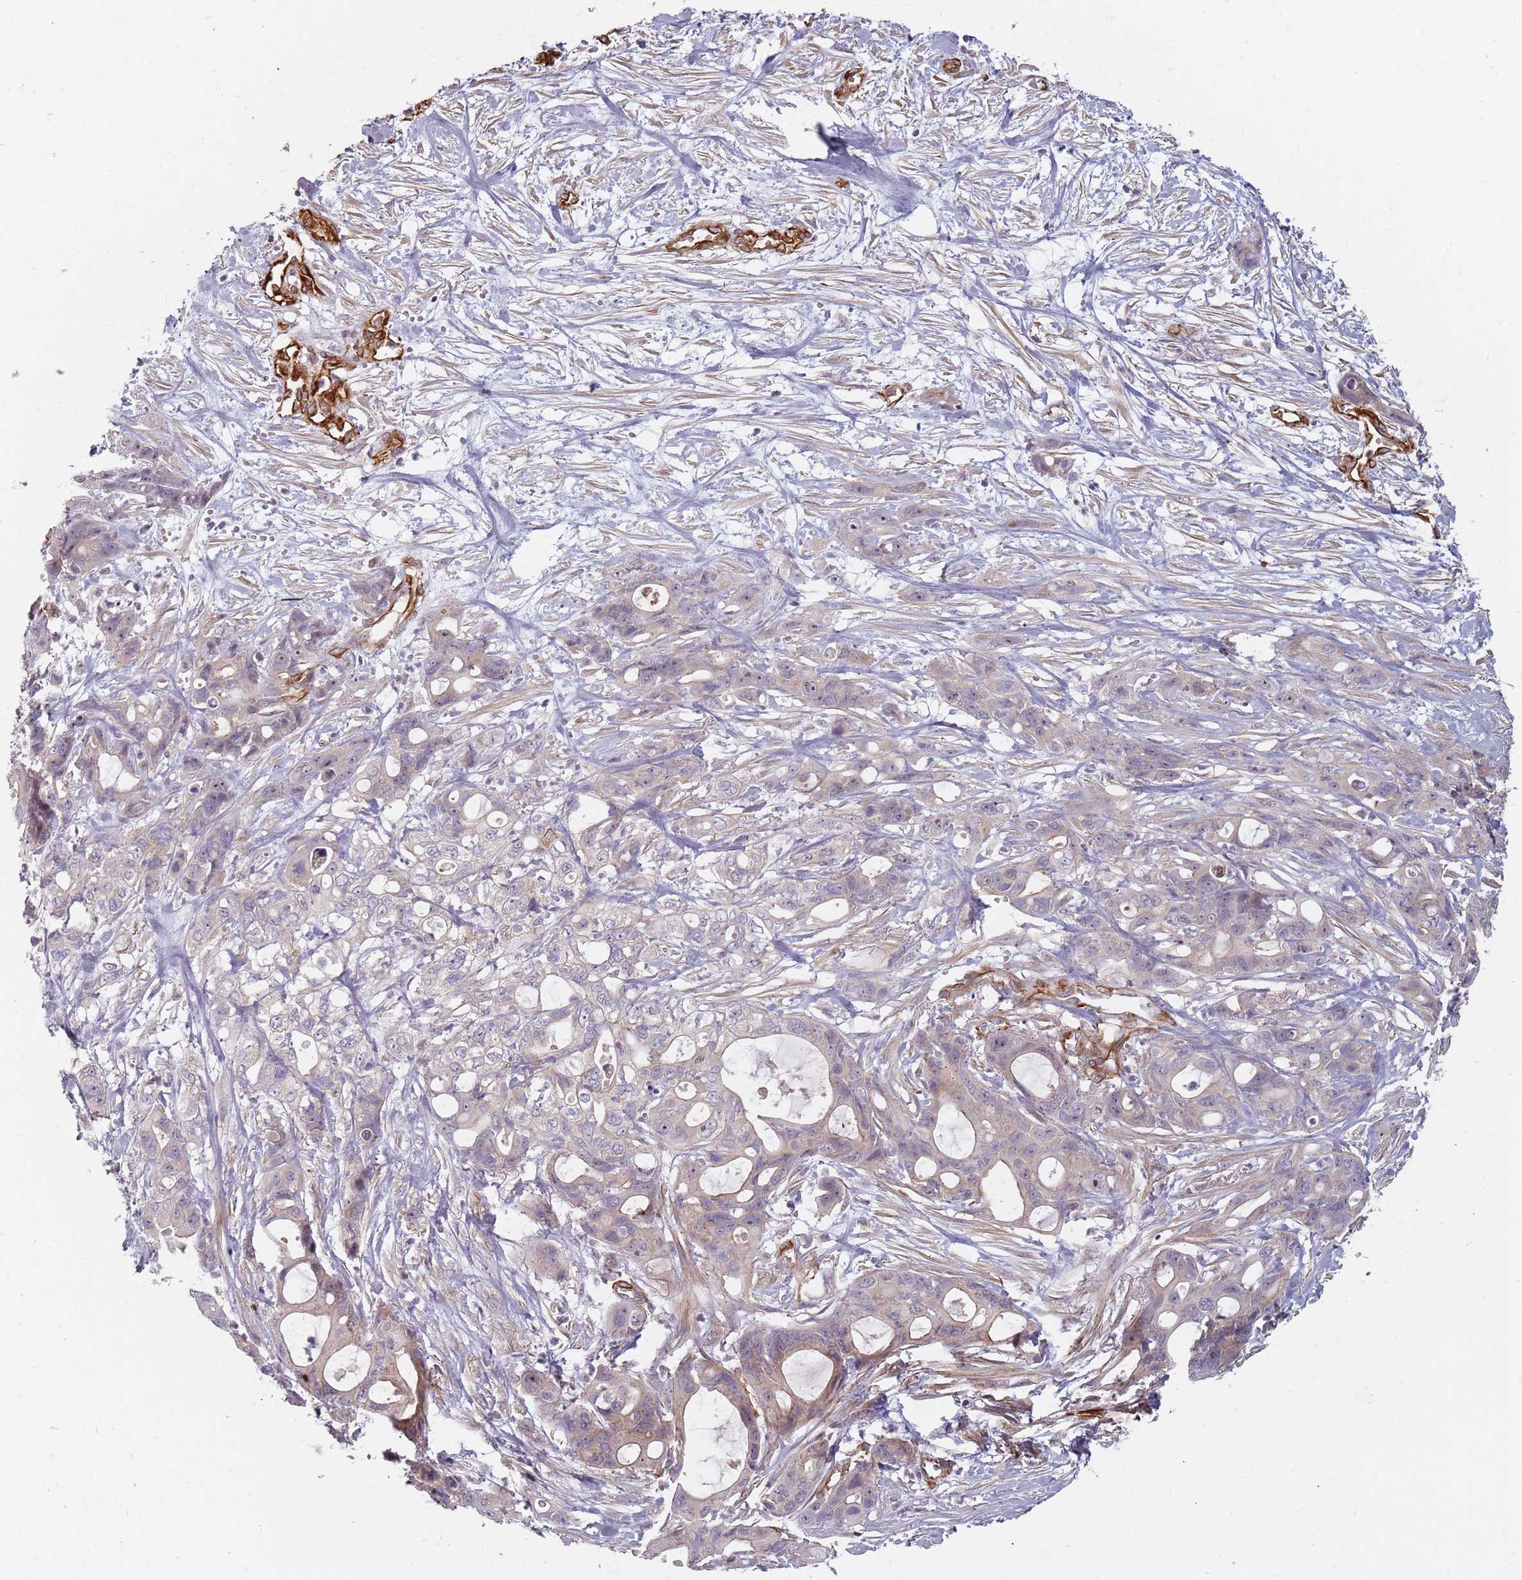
{"staining": {"intensity": "weak", "quantity": "<25%", "location": "cytoplasmic/membranous,nuclear"}, "tissue": "ovarian cancer", "cell_type": "Tumor cells", "image_type": "cancer", "snomed": [{"axis": "morphology", "description": "Cystadenocarcinoma, mucinous, NOS"}, {"axis": "topography", "description": "Ovary"}], "caption": "Tumor cells show no significant protein positivity in ovarian mucinous cystadenocarcinoma.", "gene": "GAS2L3", "patient": {"sex": "female", "age": 70}}